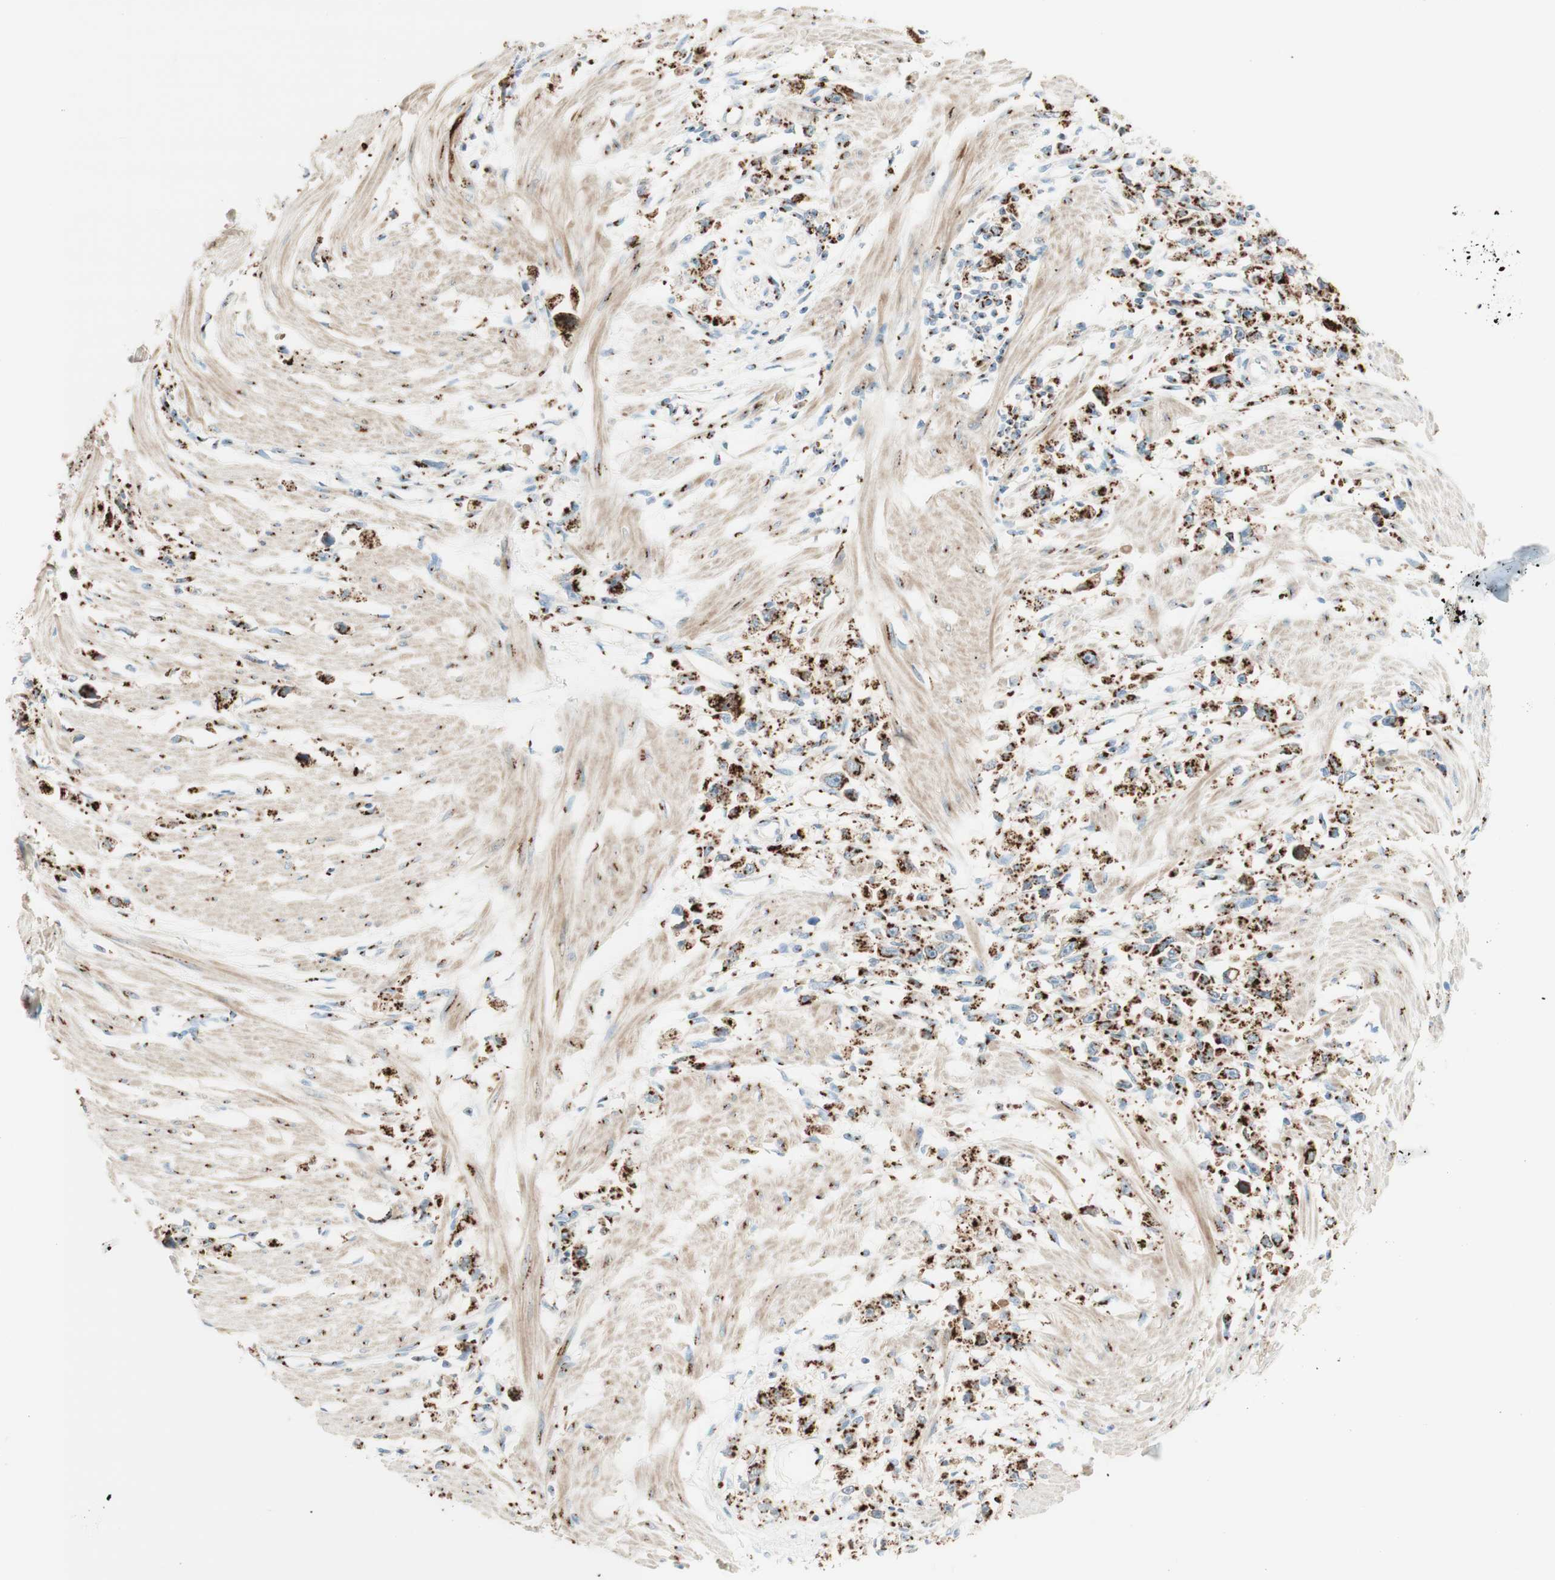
{"staining": {"intensity": "strong", "quantity": ">75%", "location": "cytoplasmic/membranous"}, "tissue": "stomach cancer", "cell_type": "Tumor cells", "image_type": "cancer", "snomed": [{"axis": "morphology", "description": "Adenocarcinoma, NOS"}, {"axis": "topography", "description": "Stomach"}], "caption": "Human stomach adenocarcinoma stained for a protein (brown) shows strong cytoplasmic/membranous positive expression in about >75% of tumor cells.", "gene": "GOLGB1", "patient": {"sex": "female", "age": 59}}